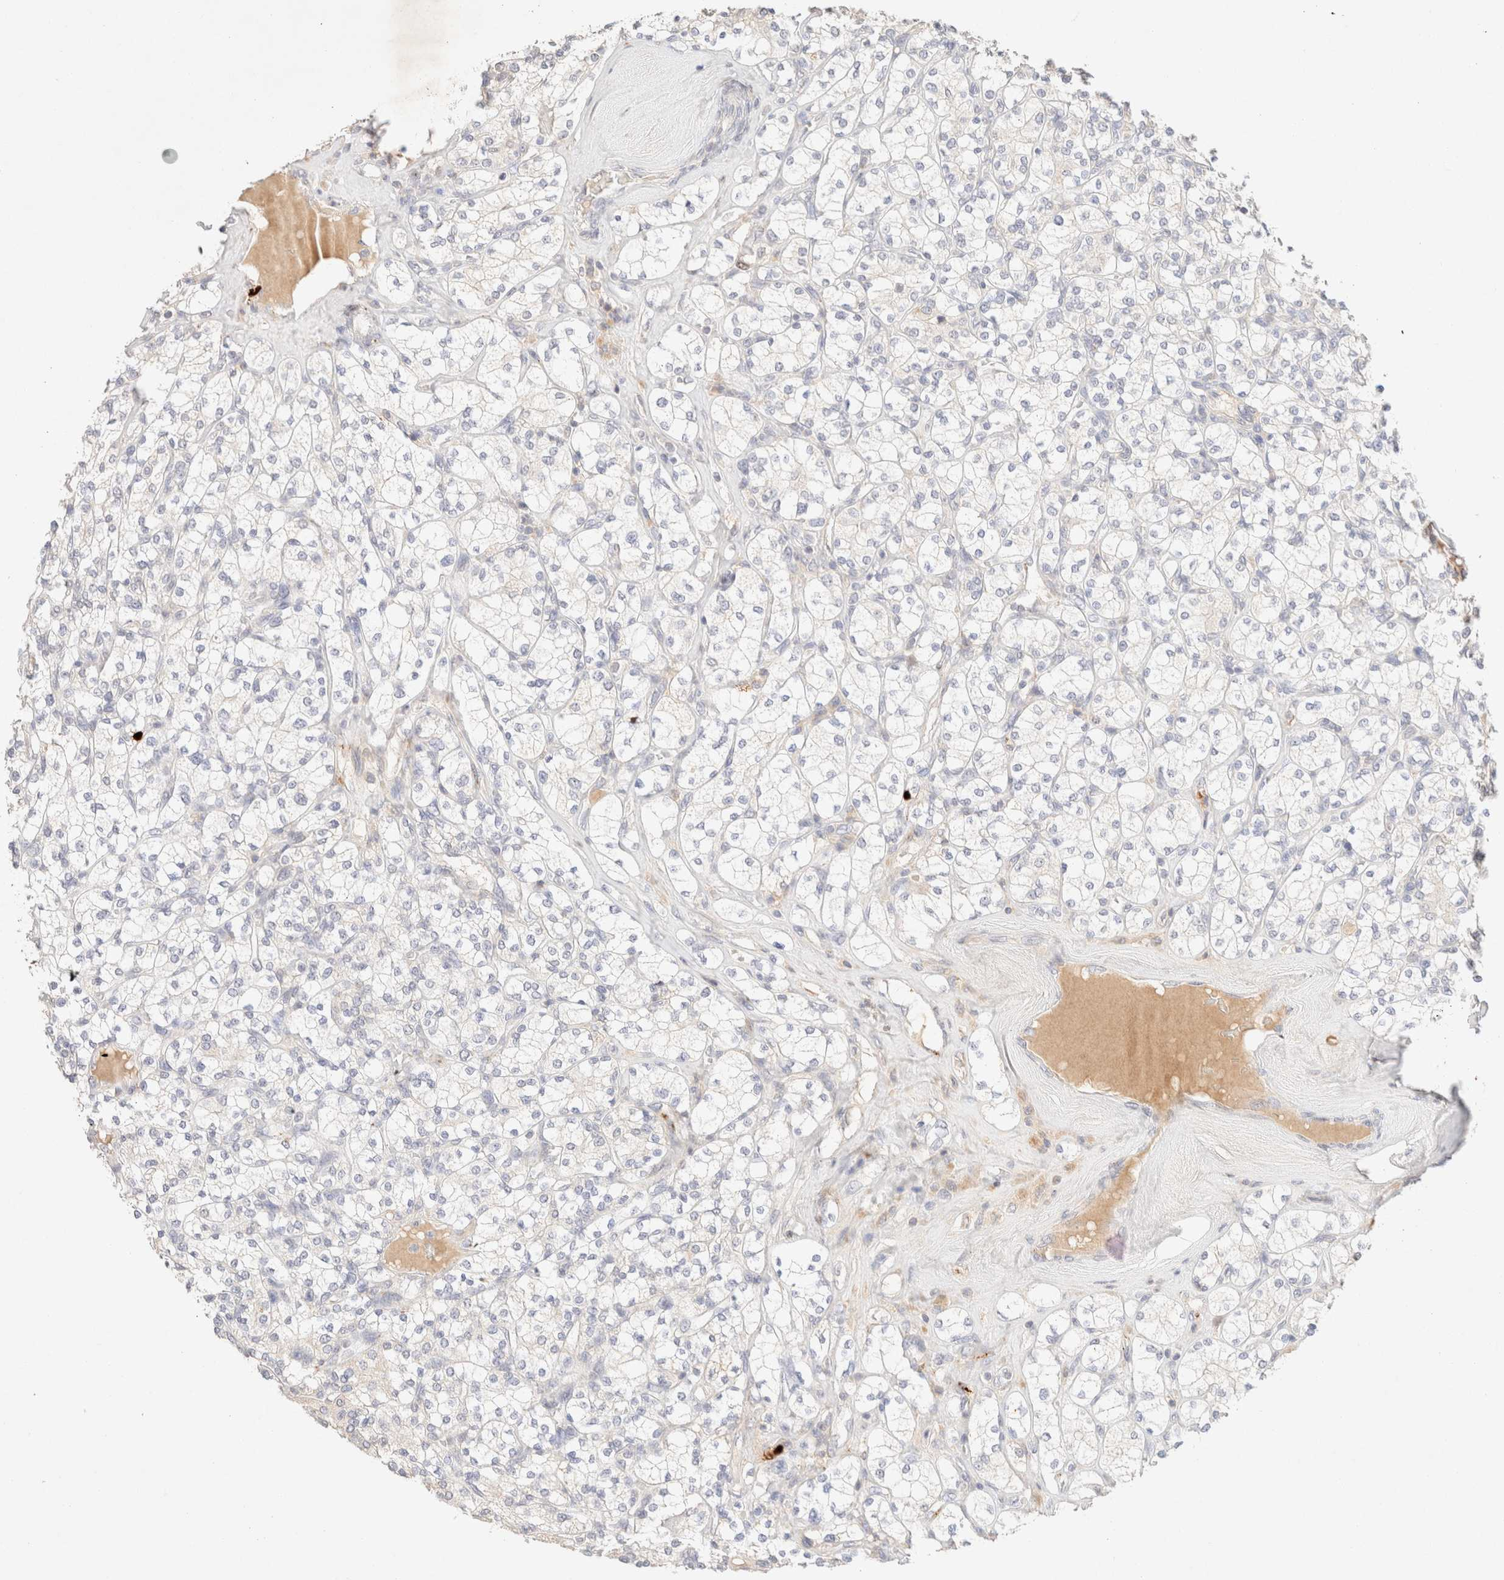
{"staining": {"intensity": "negative", "quantity": "none", "location": "none"}, "tissue": "renal cancer", "cell_type": "Tumor cells", "image_type": "cancer", "snomed": [{"axis": "morphology", "description": "Adenocarcinoma, NOS"}, {"axis": "topography", "description": "Kidney"}], "caption": "Immunohistochemistry (IHC) histopathology image of neoplastic tissue: human renal adenocarcinoma stained with DAB shows no significant protein staining in tumor cells.", "gene": "SNTB1", "patient": {"sex": "male", "age": 77}}